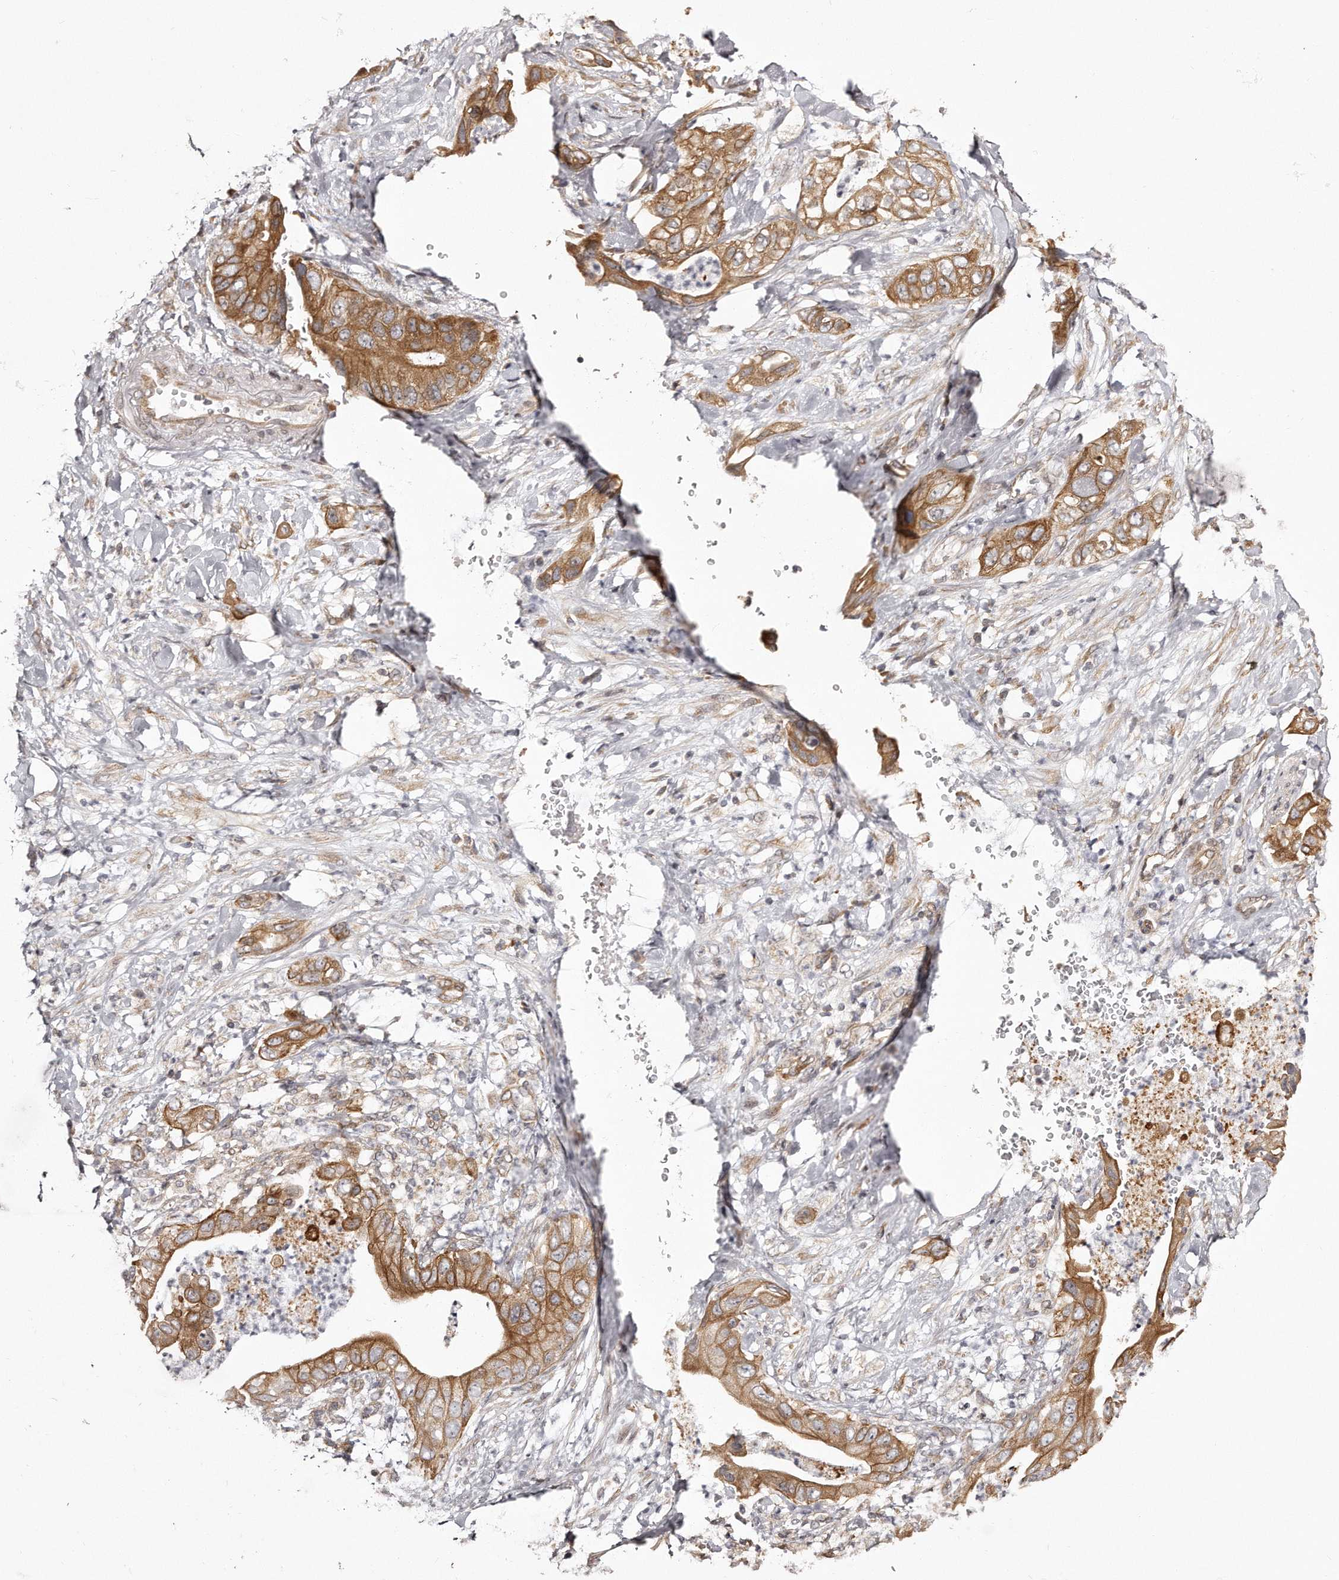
{"staining": {"intensity": "moderate", "quantity": ">75%", "location": "cytoplasmic/membranous"}, "tissue": "pancreatic cancer", "cell_type": "Tumor cells", "image_type": "cancer", "snomed": [{"axis": "morphology", "description": "Adenocarcinoma, NOS"}, {"axis": "topography", "description": "Pancreas"}], "caption": "IHC photomicrograph of neoplastic tissue: human adenocarcinoma (pancreatic) stained using immunohistochemistry (IHC) displays medium levels of moderate protein expression localized specifically in the cytoplasmic/membranous of tumor cells, appearing as a cytoplasmic/membranous brown color.", "gene": "TRAPPC14", "patient": {"sex": "female", "age": 78}}